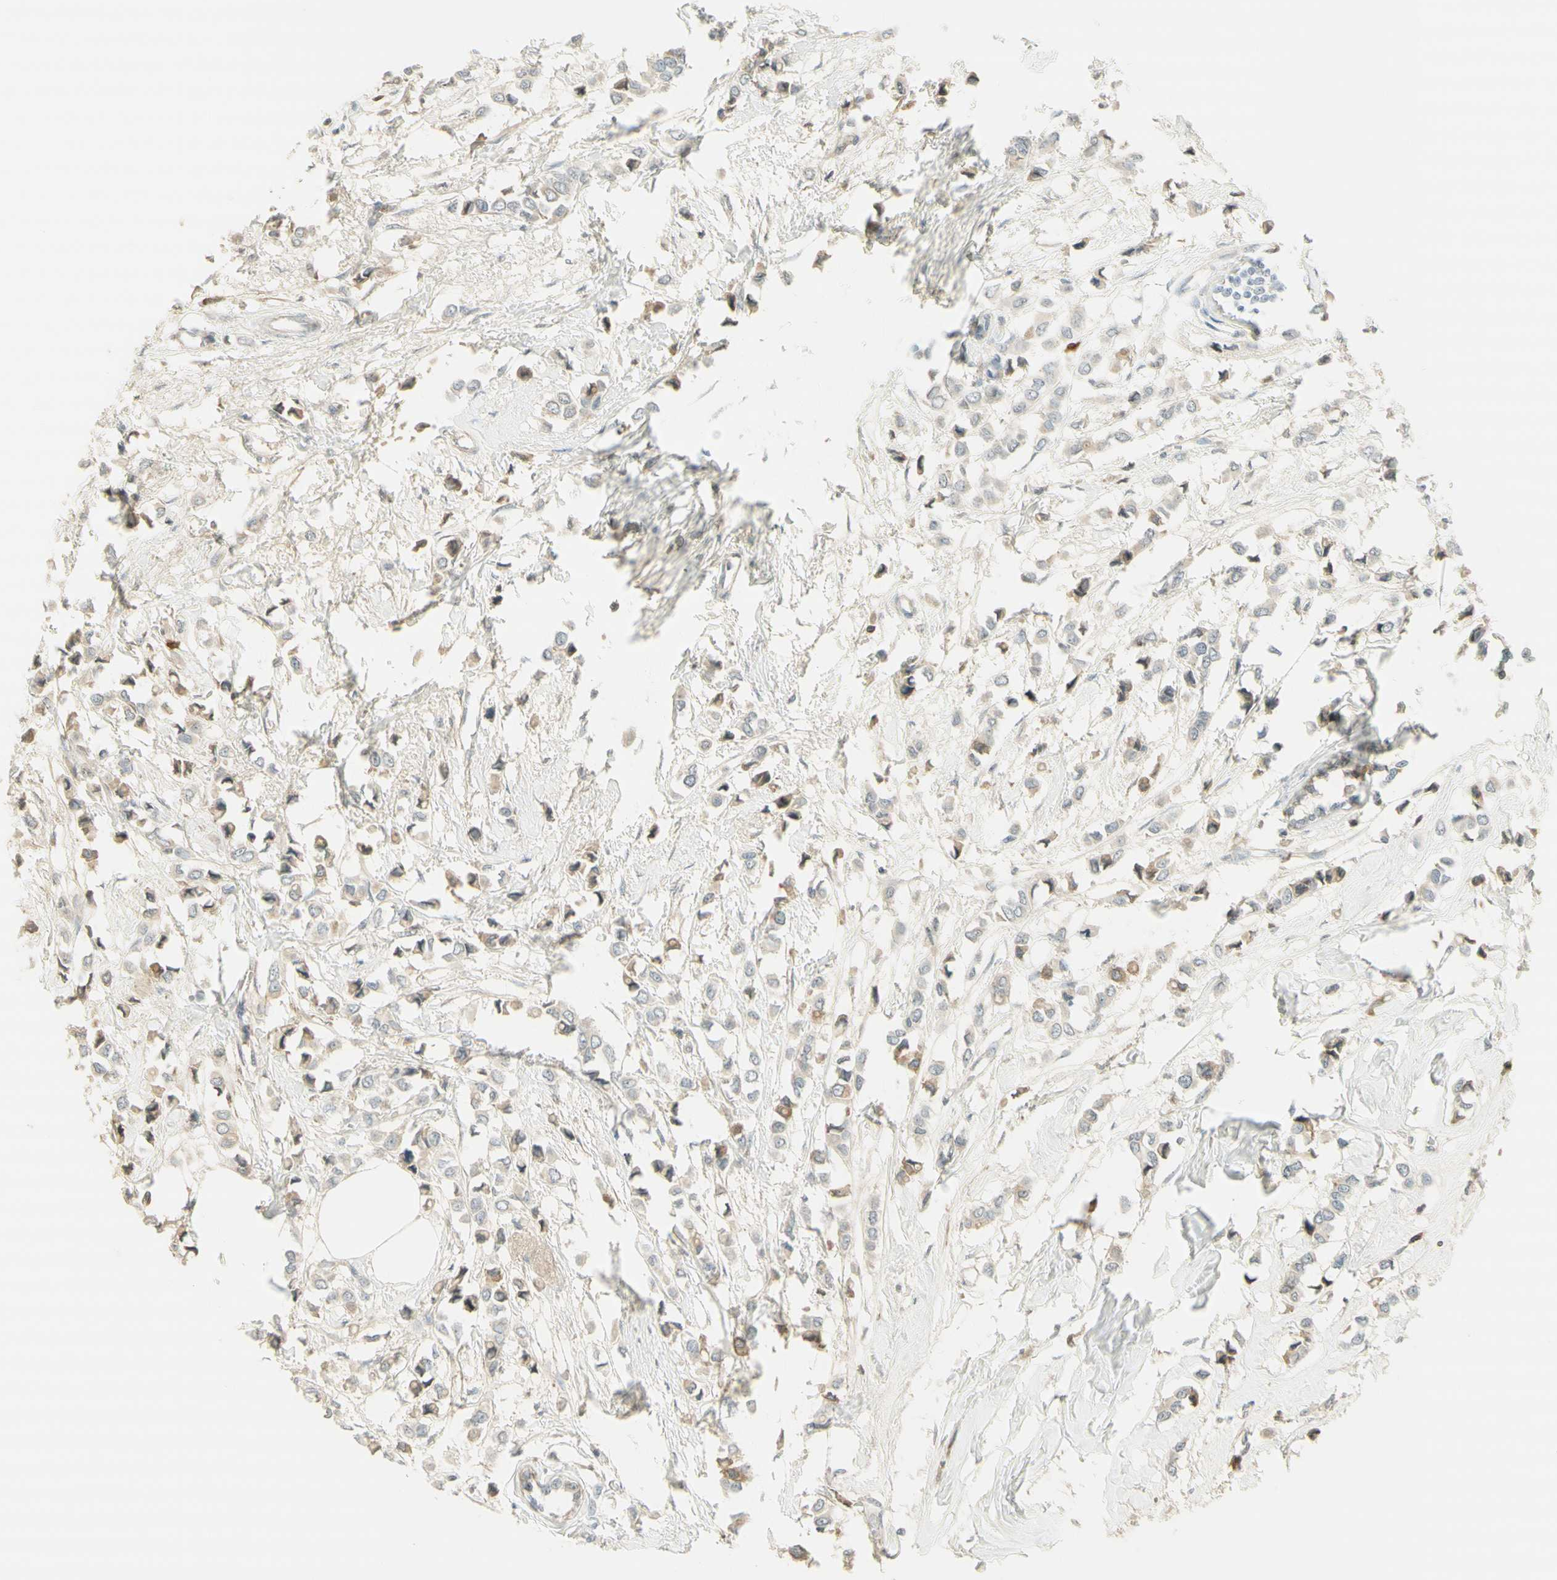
{"staining": {"intensity": "weak", "quantity": ">75%", "location": "cytoplasmic/membranous"}, "tissue": "breast cancer", "cell_type": "Tumor cells", "image_type": "cancer", "snomed": [{"axis": "morphology", "description": "Lobular carcinoma"}, {"axis": "topography", "description": "Breast"}], "caption": "Protein analysis of breast lobular carcinoma tissue displays weak cytoplasmic/membranous staining in approximately >75% of tumor cells. (DAB = brown stain, brightfield microscopy at high magnification).", "gene": "NID1", "patient": {"sex": "female", "age": 51}}